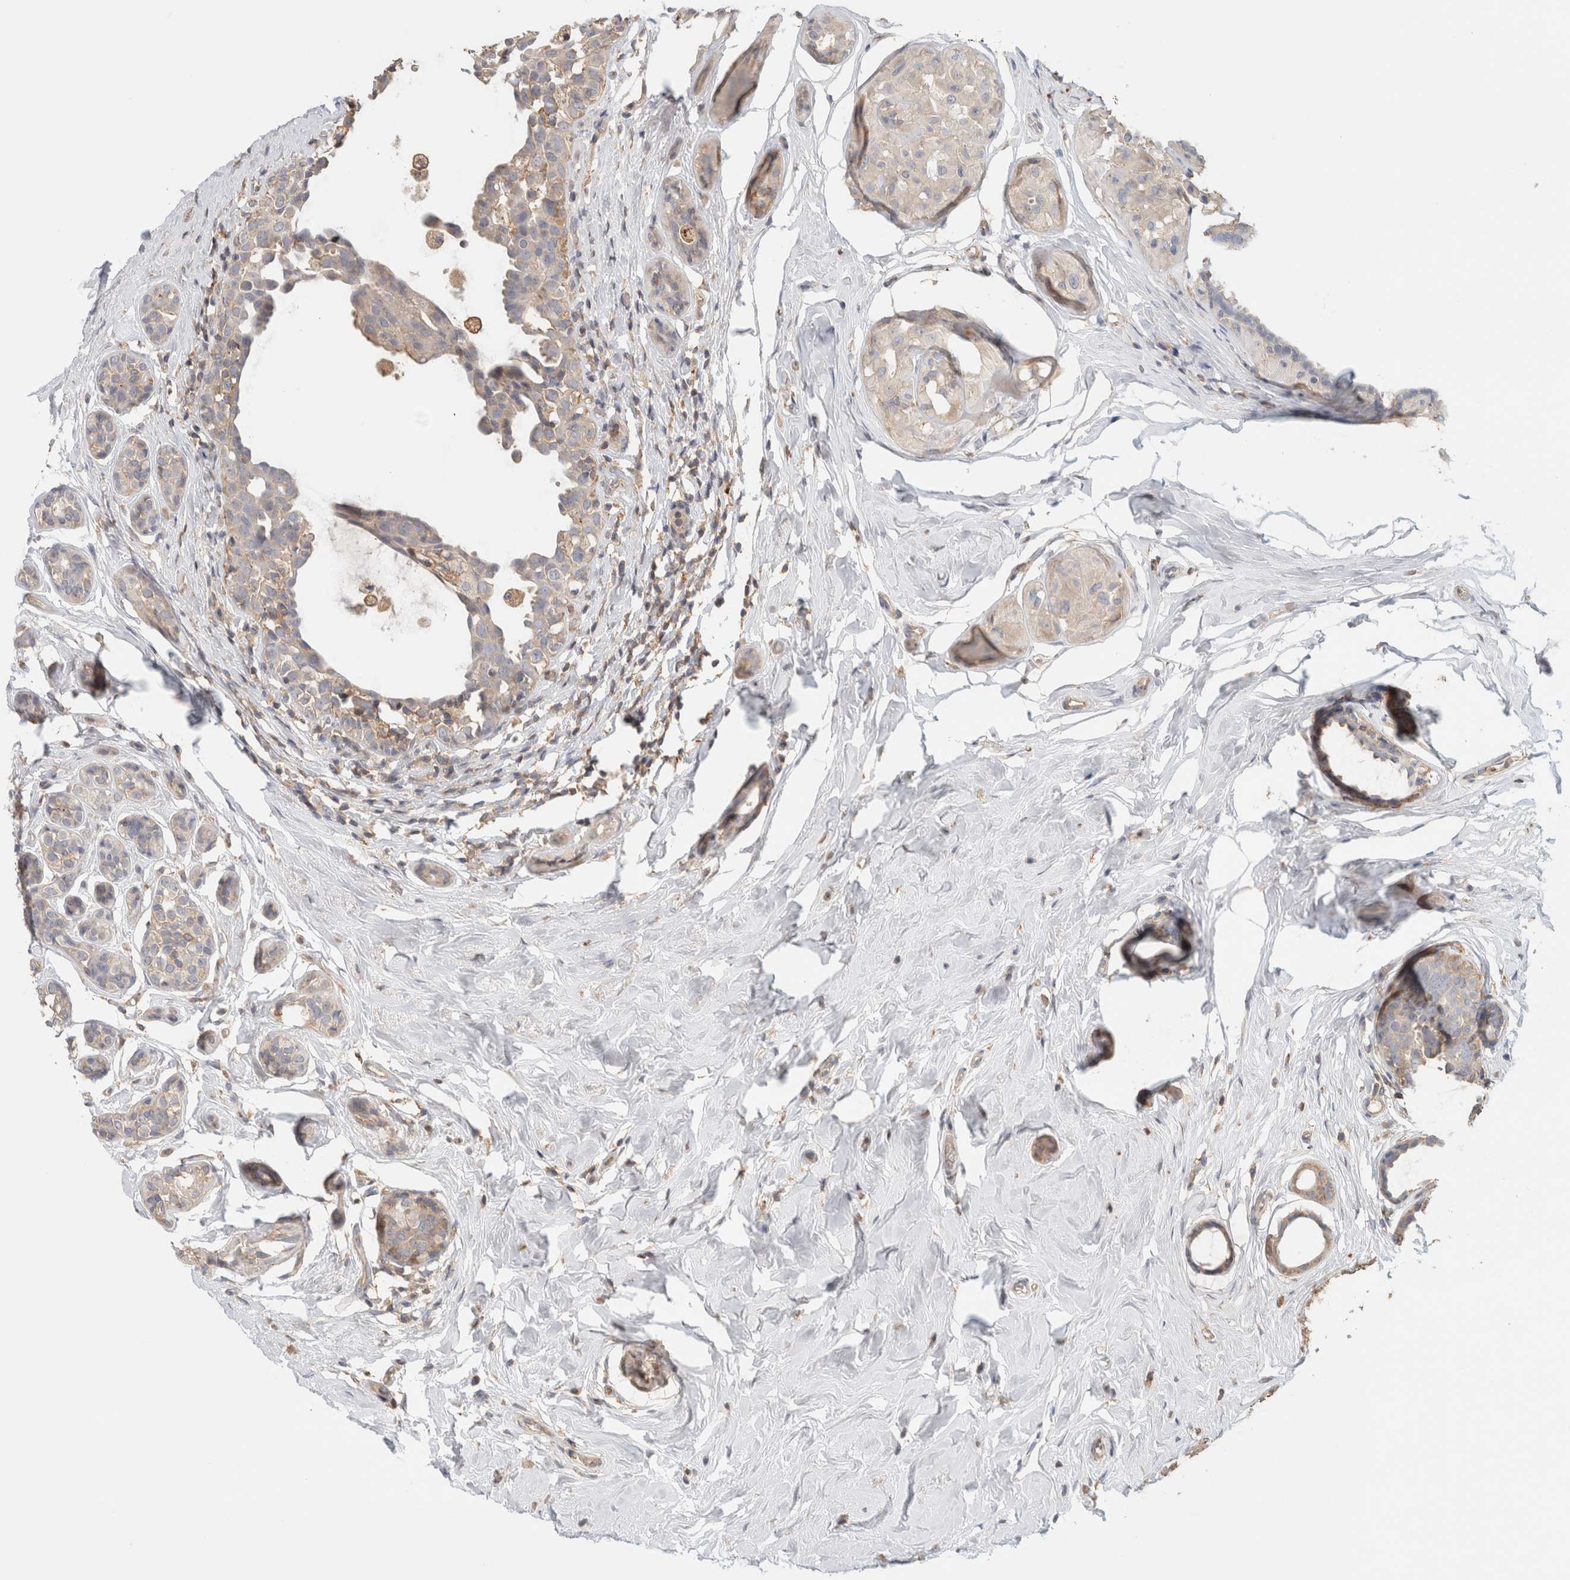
{"staining": {"intensity": "weak", "quantity": "25%-75%", "location": "cytoplasmic/membranous"}, "tissue": "breast cancer", "cell_type": "Tumor cells", "image_type": "cancer", "snomed": [{"axis": "morphology", "description": "Duct carcinoma"}, {"axis": "topography", "description": "Breast"}], "caption": "Brown immunohistochemical staining in breast cancer demonstrates weak cytoplasmic/membranous positivity in about 25%-75% of tumor cells.", "gene": "CFAP418", "patient": {"sex": "female", "age": 55}}